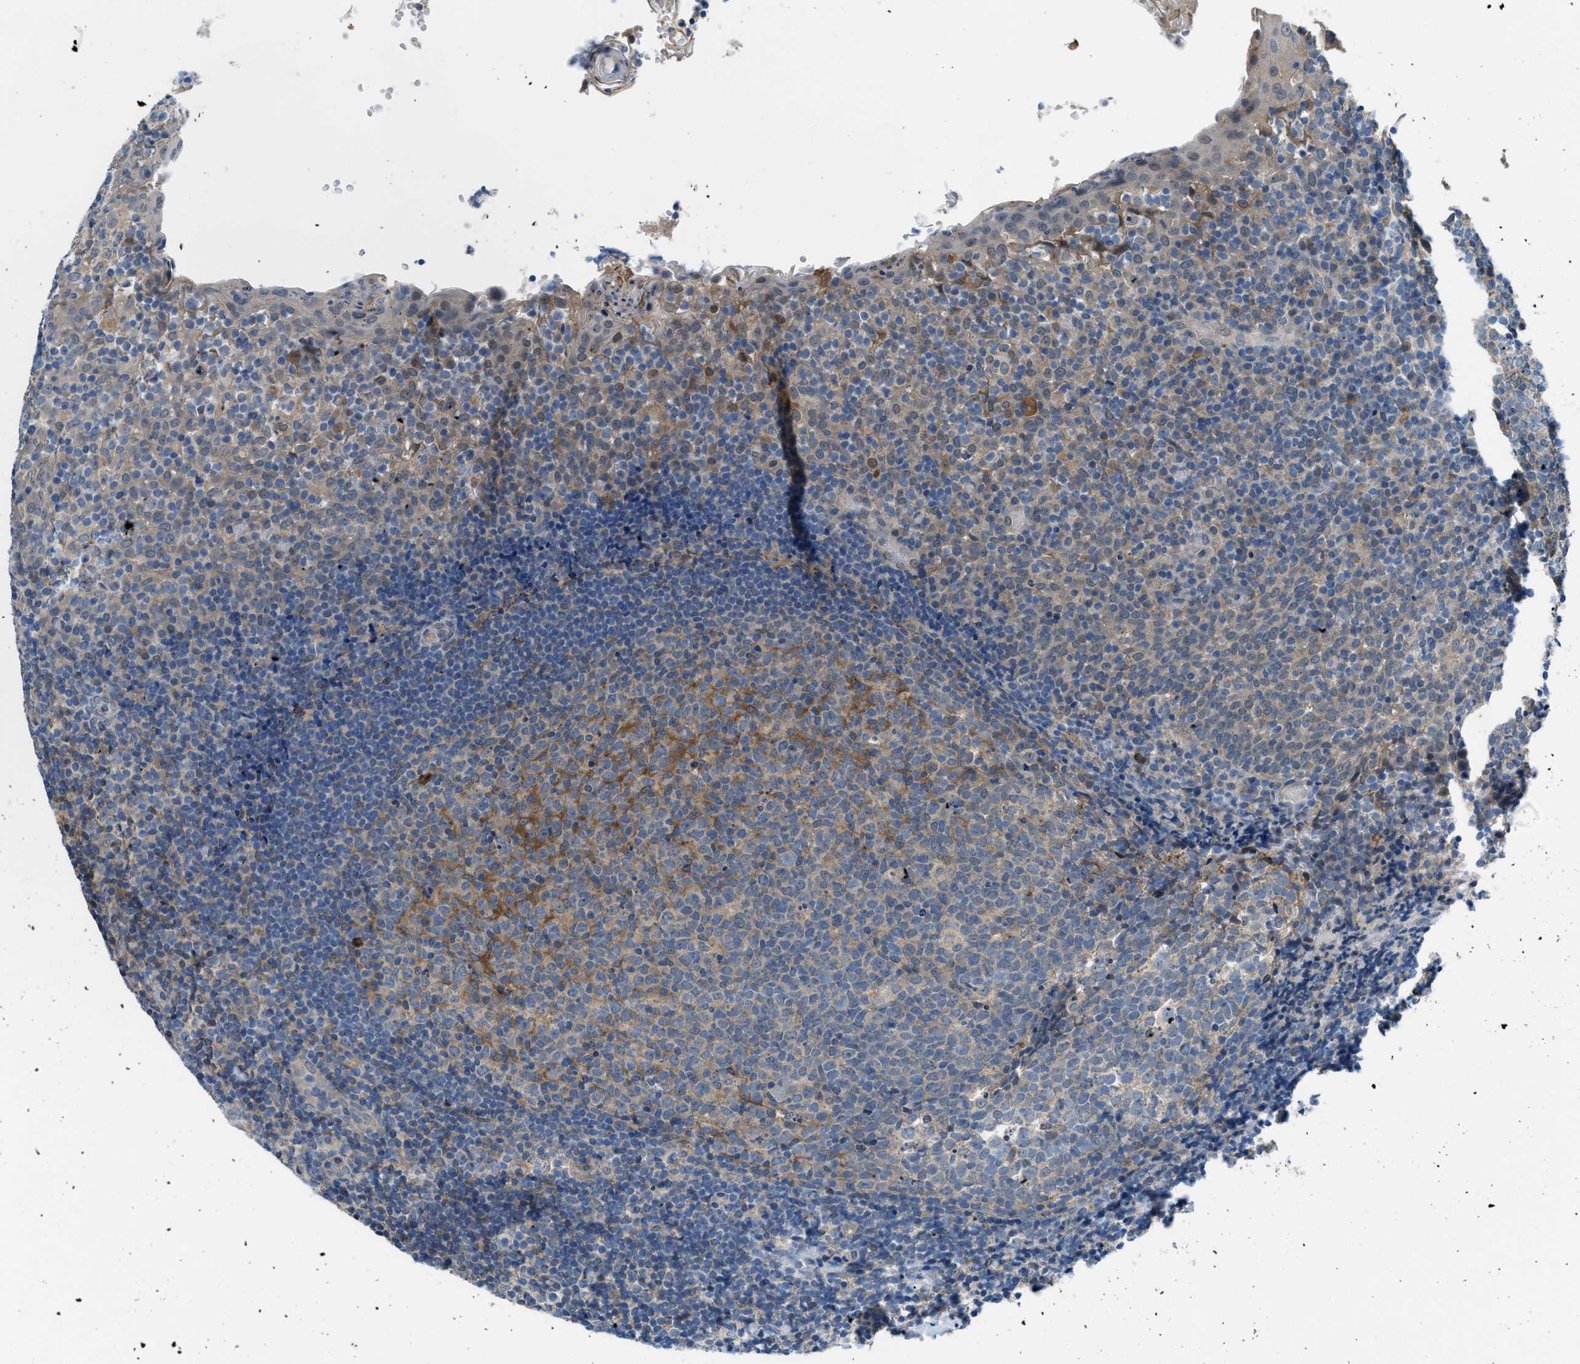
{"staining": {"intensity": "moderate", "quantity": ">75%", "location": "cytoplasmic/membranous"}, "tissue": "tonsil", "cell_type": "Germinal center cells", "image_type": "normal", "snomed": [{"axis": "morphology", "description": "Normal tissue, NOS"}, {"axis": "topography", "description": "Tonsil"}], "caption": "Immunohistochemical staining of normal human tonsil exhibits moderate cytoplasmic/membranous protein positivity in approximately >75% of germinal center cells.", "gene": "BAZ2B", "patient": {"sex": "female", "age": 19}}